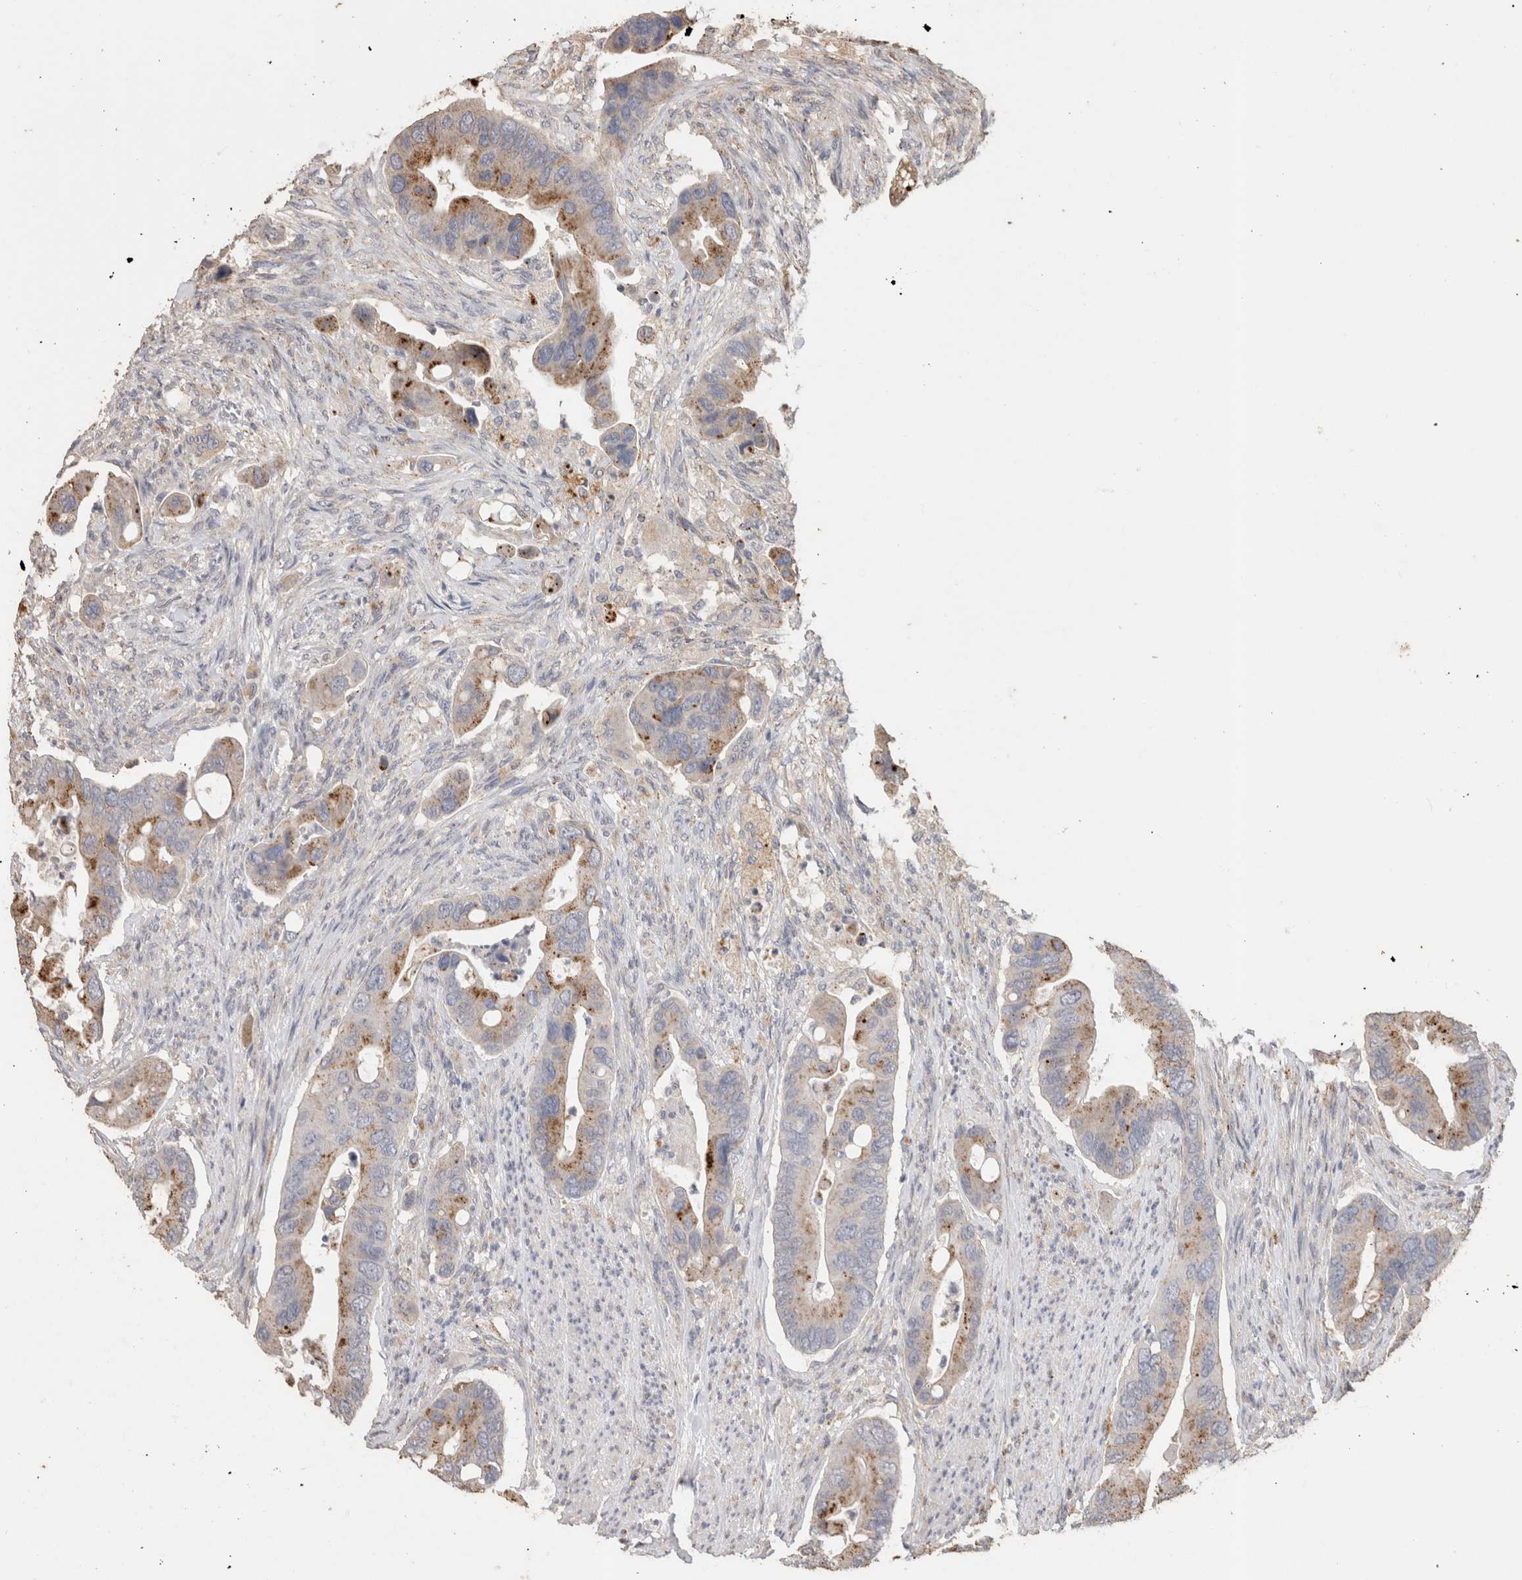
{"staining": {"intensity": "moderate", "quantity": ">75%", "location": "cytoplasmic/membranous"}, "tissue": "colorectal cancer", "cell_type": "Tumor cells", "image_type": "cancer", "snomed": [{"axis": "morphology", "description": "Adenocarcinoma, NOS"}, {"axis": "topography", "description": "Rectum"}], "caption": "A brown stain labels moderate cytoplasmic/membranous expression of a protein in colorectal adenocarcinoma tumor cells. The staining is performed using DAB (3,3'-diaminobenzidine) brown chromogen to label protein expression. The nuclei are counter-stained blue using hematoxylin.", "gene": "ARSA", "patient": {"sex": "female", "age": 57}}